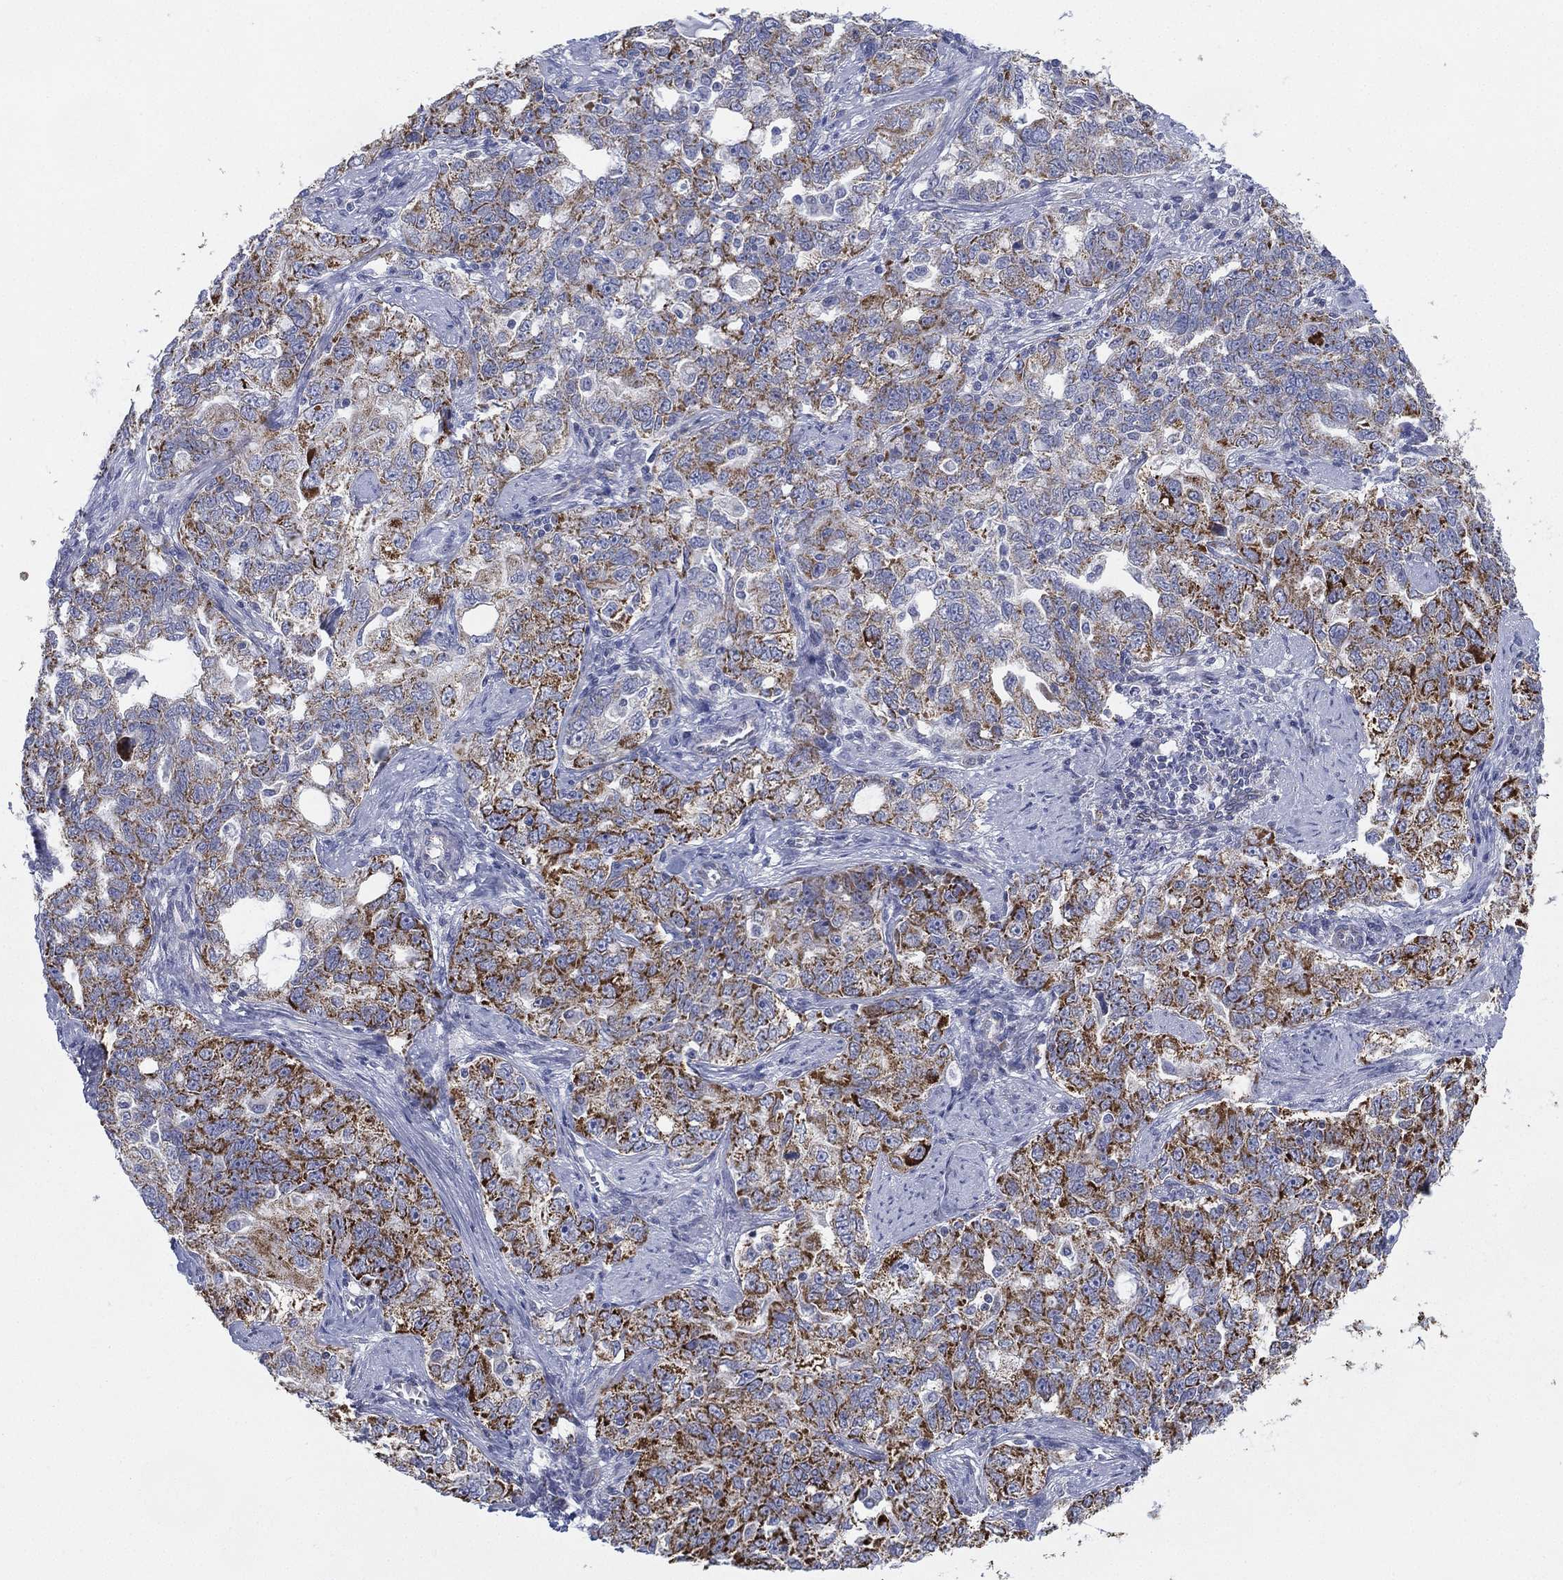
{"staining": {"intensity": "strong", "quantity": "25%-75%", "location": "cytoplasmic/membranous"}, "tissue": "ovarian cancer", "cell_type": "Tumor cells", "image_type": "cancer", "snomed": [{"axis": "morphology", "description": "Cystadenocarcinoma, serous, NOS"}, {"axis": "topography", "description": "Ovary"}], "caption": "A high amount of strong cytoplasmic/membranous positivity is identified in approximately 25%-75% of tumor cells in serous cystadenocarcinoma (ovarian) tissue.", "gene": "INA", "patient": {"sex": "female", "age": 51}}